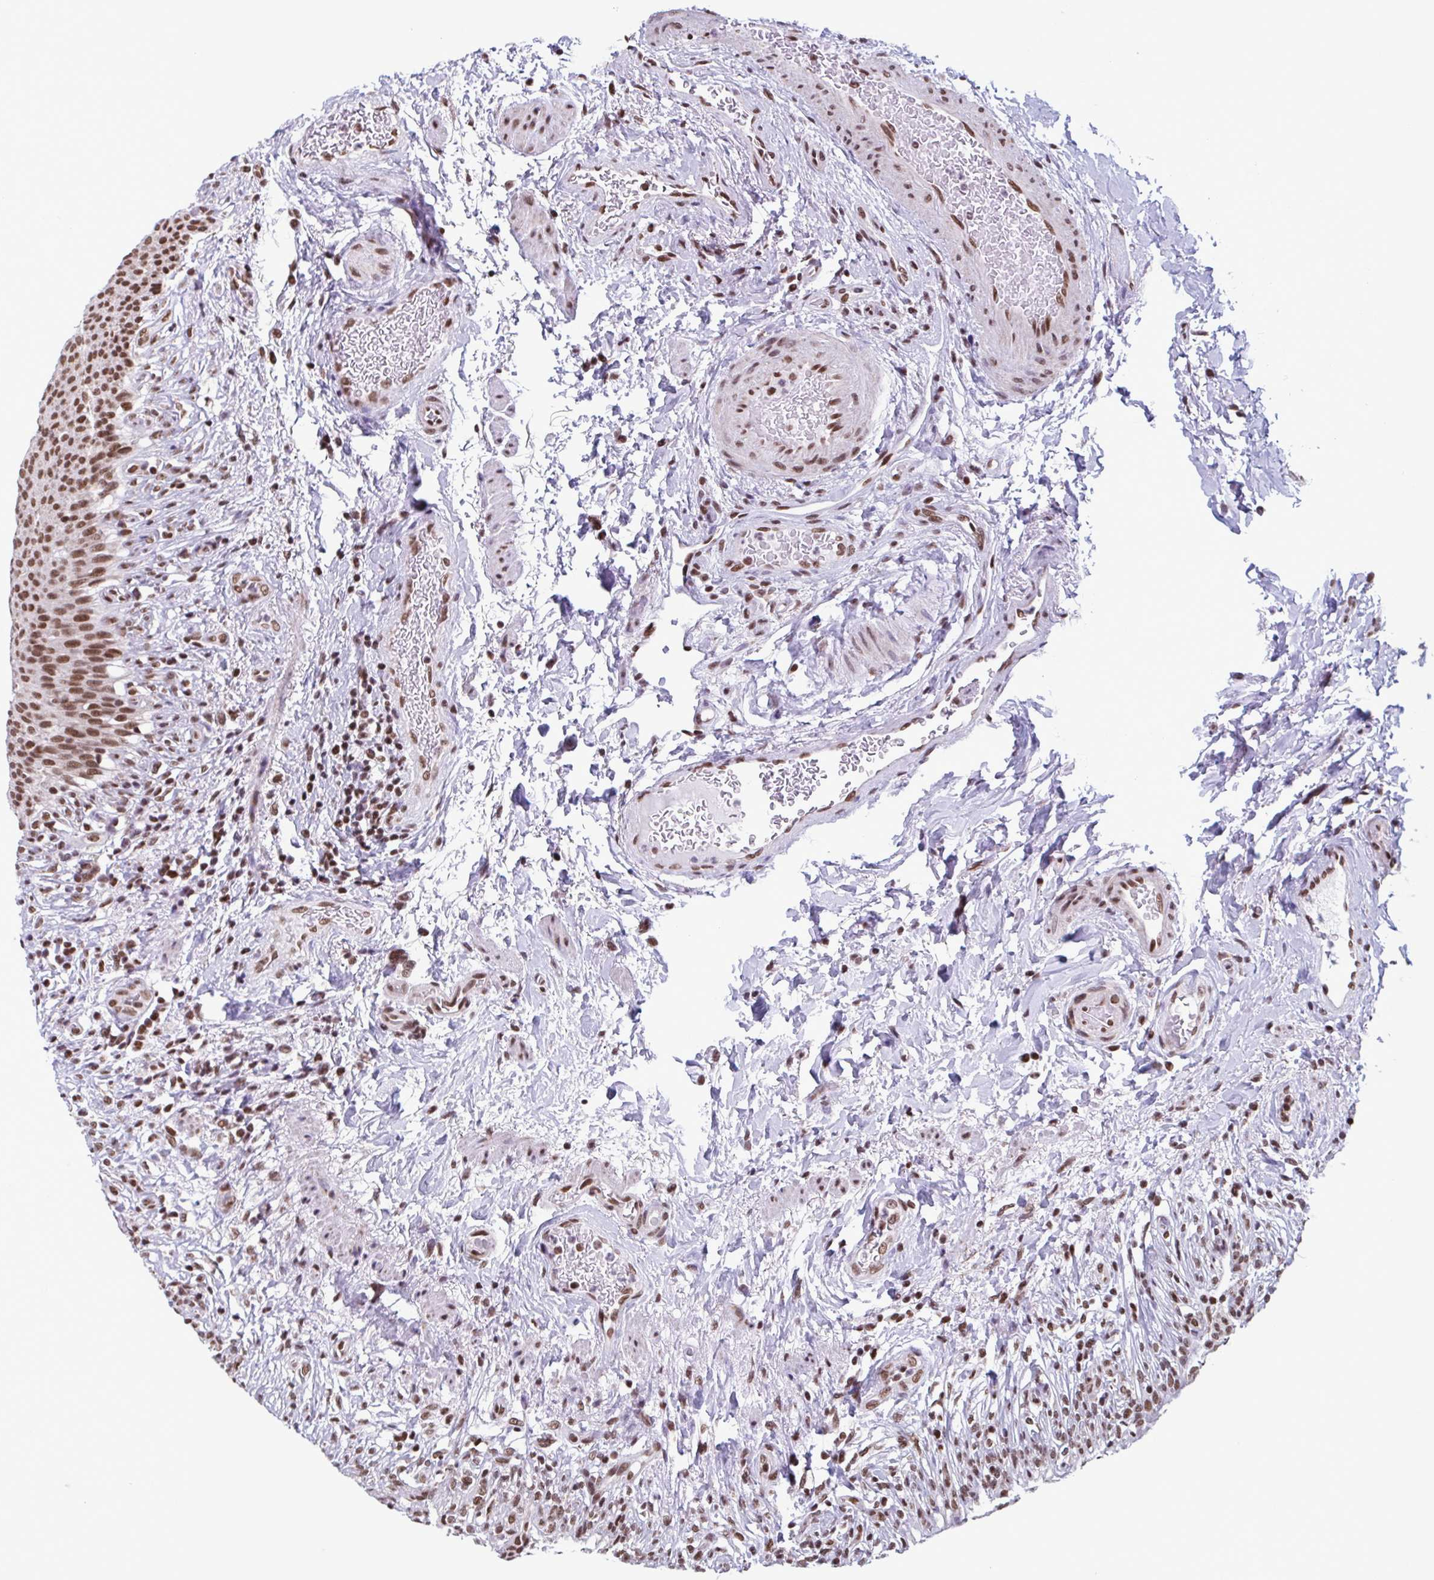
{"staining": {"intensity": "moderate", "quantity": ">75%", "location": "nuclear"}, "tissue": "urinary bladder", "cell_type": "Urothelial cells", "image_type": "normal", "snomed": [{"axis": "morphology", "description": "Normal tissue, NOS"}, {"axis": "topography", "description": "Urinary bladder"}, {"axis": "topography", "description": "Peripheral nerve tissue"}], "caption": "IHC image of normal urinary bladder: human urinary bladder stained using immunohistochemistry shows medium levels of moderate protein expression localized specifically in the nuclear of urothelial cells, appearing as a nuclear brown color.", "gene": "TIMM21", "patient": {"sex": "female", "age": 60}}